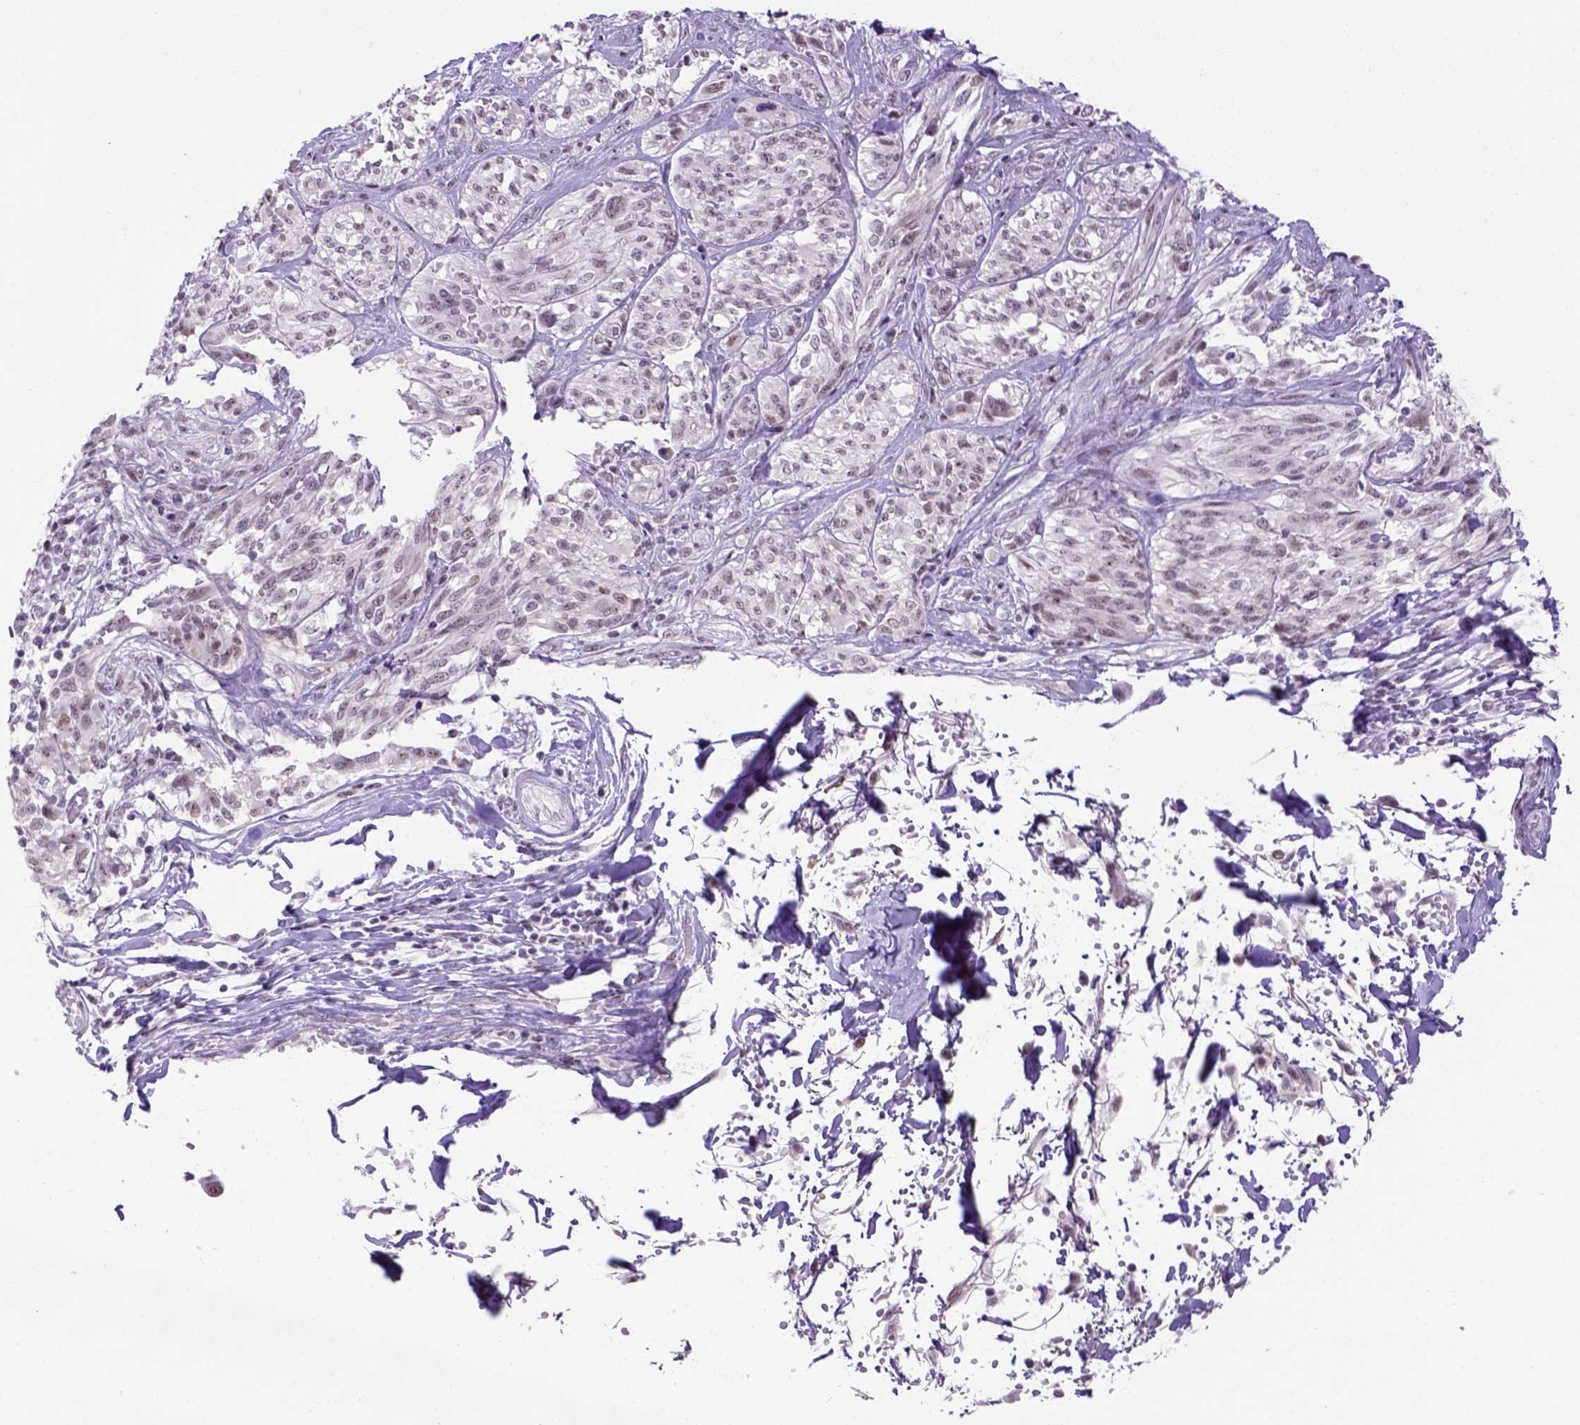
{"staining": {"intensity": "weak", "quantity": "<25%", "location": "nuclear"}, "tissue": "melanoma", "cell_type": "Tumor cells", "image_type": "cancer", "snomed": [{"axis": "morphology", "description": "Malignant melanoma, NOS"}, {"axis": "topography", "description": "Skin"}], "caption": "Melanoma stained for a protein using IHC exhibits no staining tumor cells.", "gene": "TBPL1", "patient": {"sex": "female", "age": 91}}